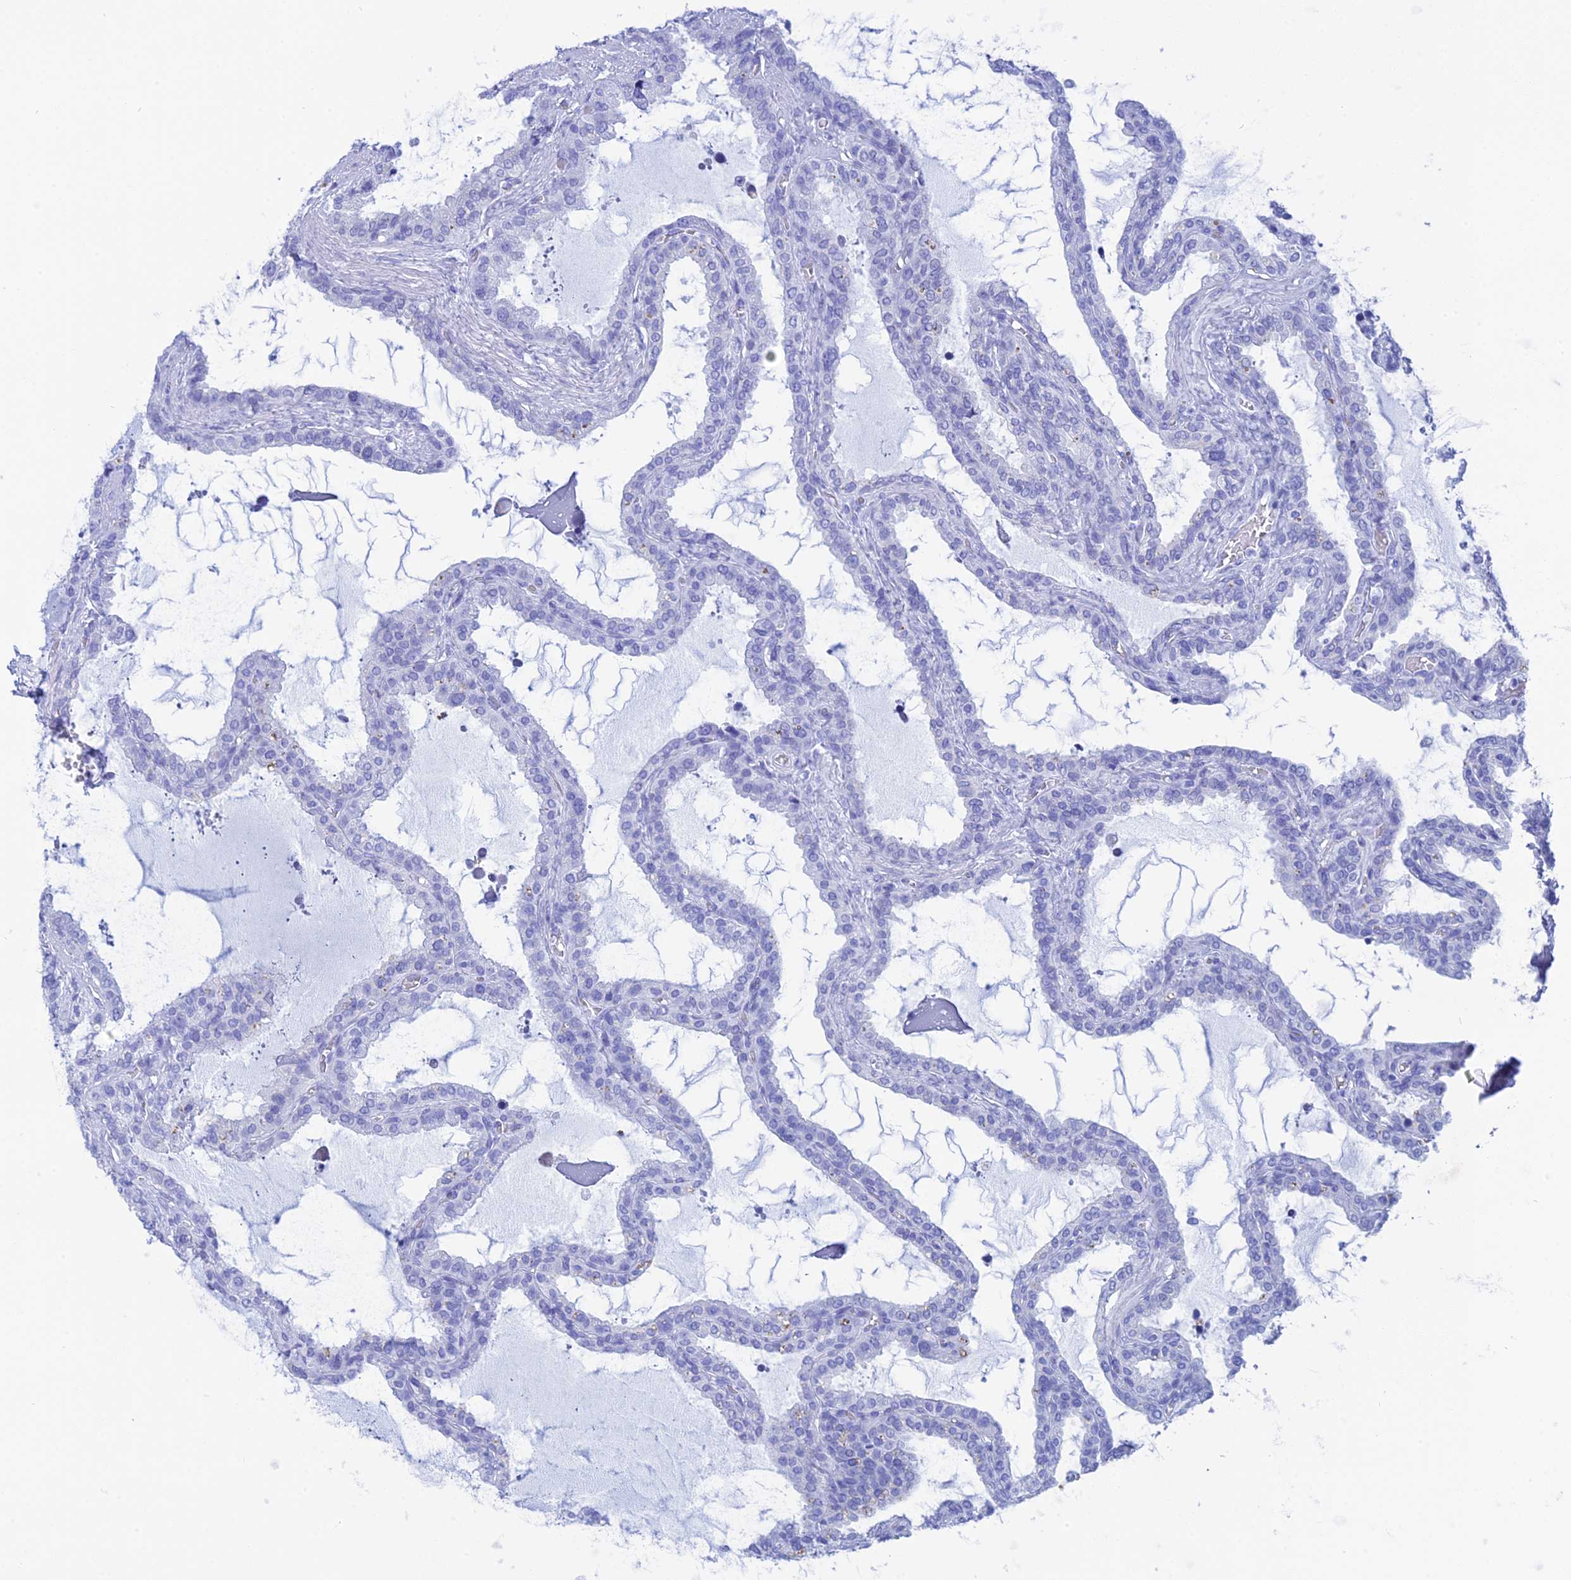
{"staining": {"intensity": "negative", "quantity": "none", "location": "none"}, "tissue": "seminal vesicle", "cell_type": "Glandular cells", "image_type": "normal", "snomed": [{"axis": "morphology", "description": "Normal tissue, NOS"}, {"axis": "topography", "description": "Seminal veicle"}], "caption": "High power microscopy image of an immunohistochemistry (IHC) micrograph of normal seminal vesicle, revealing no significant expression in glandular cells.", "gene": "TEX101", "patient": {"sex": "male", "age": 46}}